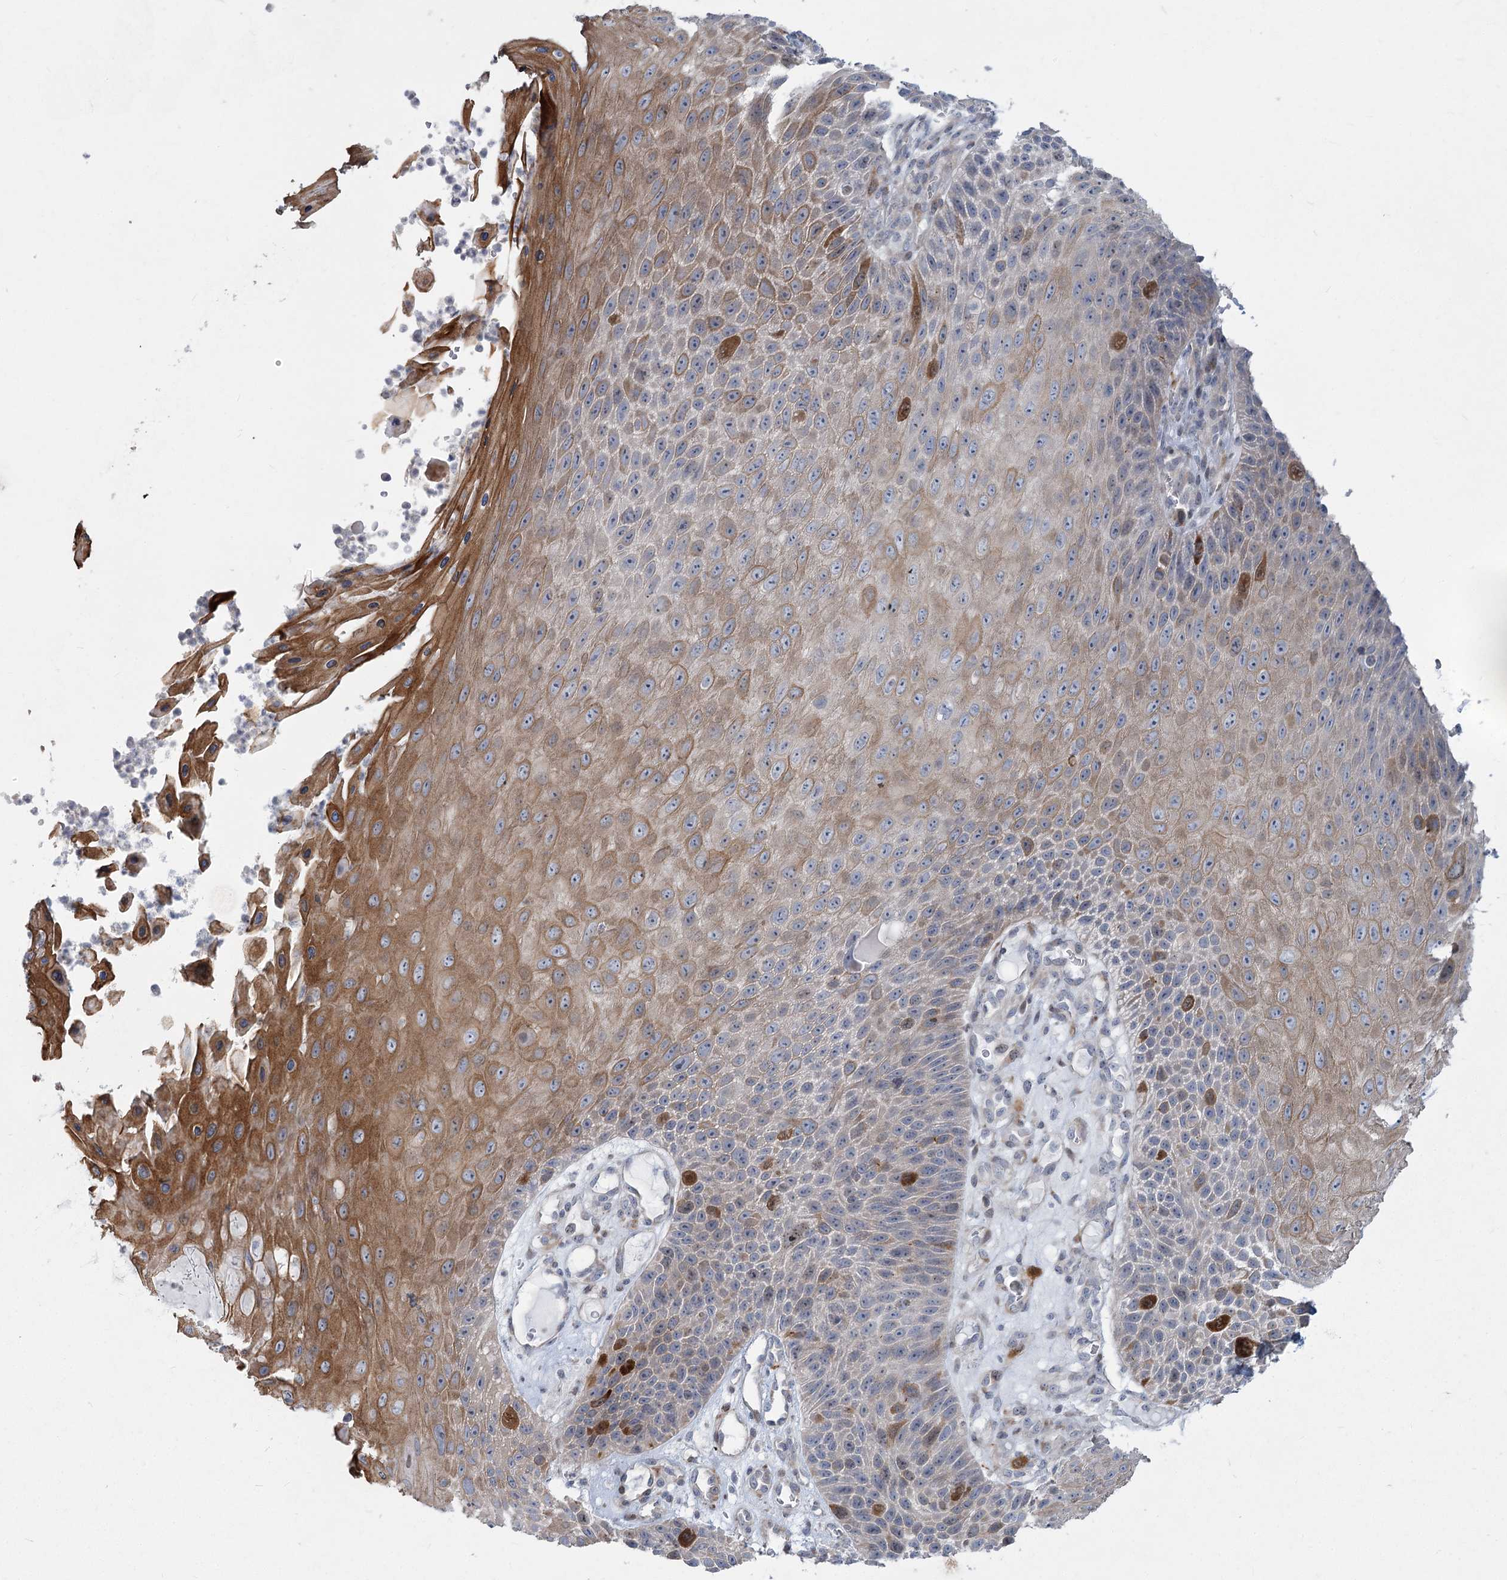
{"staining": {"intensity": "moderate", "quantity": "25%-75%", "location": "cytoplasmic/membranous,nuclear"}, "tissue": "skin cancer", "cell_type": "Tumor cells", "image_type": "cancer", "snomed": [{"axis": "morphology", "description": "Squamous cell carcinoma, NOS"}, {"axis": "topography", "description": "Skin"}], "caption": "Moderate cytoplasmic/membranous and nuclear protein expression is identified in about 25%-75% of tumor cells in skin cancer.", "gene": "ABITRAM", "patient": {"sex": "female", "age": 88}}